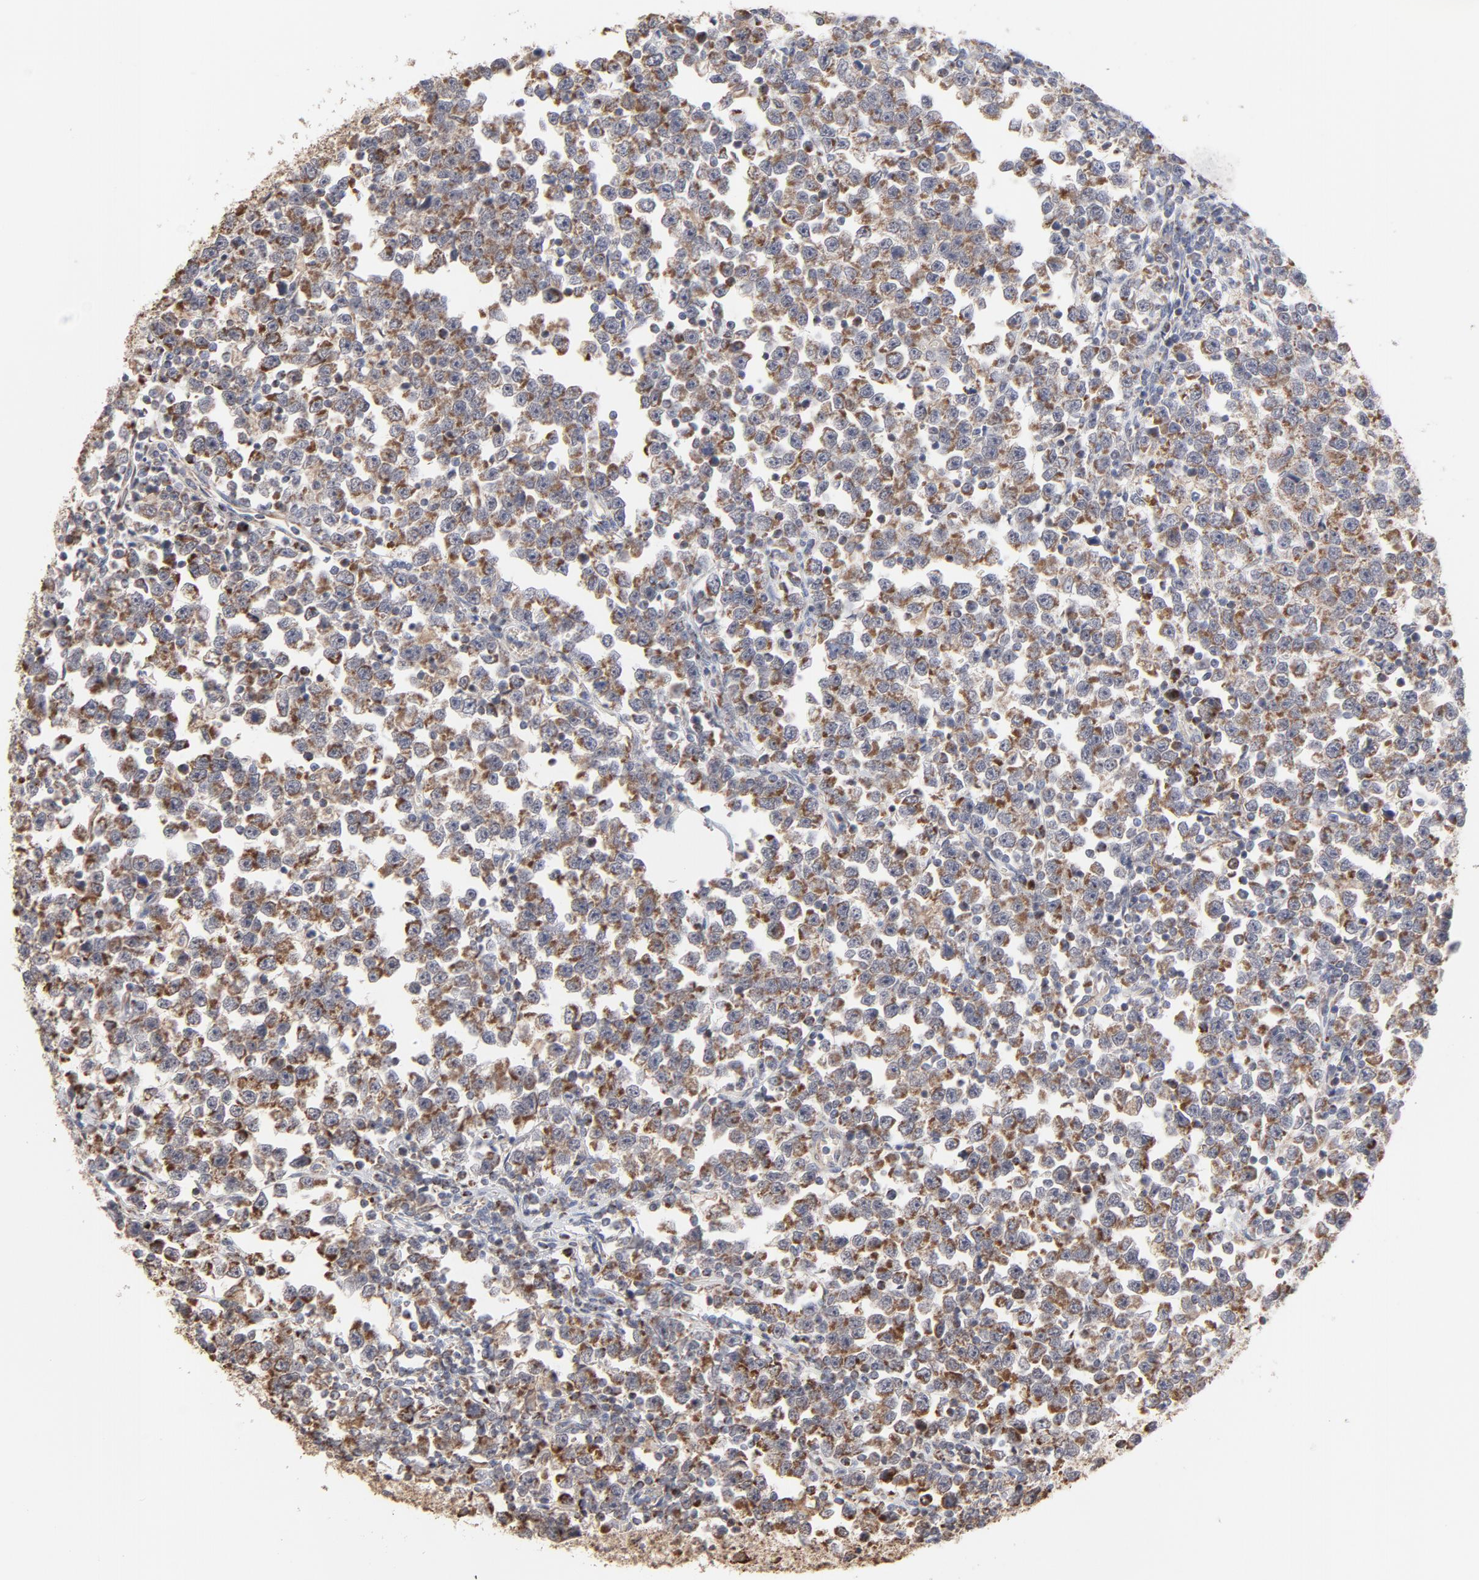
{"staining": {"intensity": "moderate", "quantity": ">75%", "location": "cytoplasmic/membranous"}, "tissue": "testis cancer", "cell_type": "Tumor cells", "image_type": "cancer", "snomed": [{"axis": "morphology", "description": "Seminoma, NOS"}, {"axis": "topography", "description": "Testis"}], "caption": "IHC (DAB (3,3'-diaminobenzidine)) staining of testis seminoma demonstrates moderate cytoplasmic/membranous protein positivity in about >75% of tumor cells.", "gene": "PPFIBP2", "patient": {"sex": "male", "age": 43}}